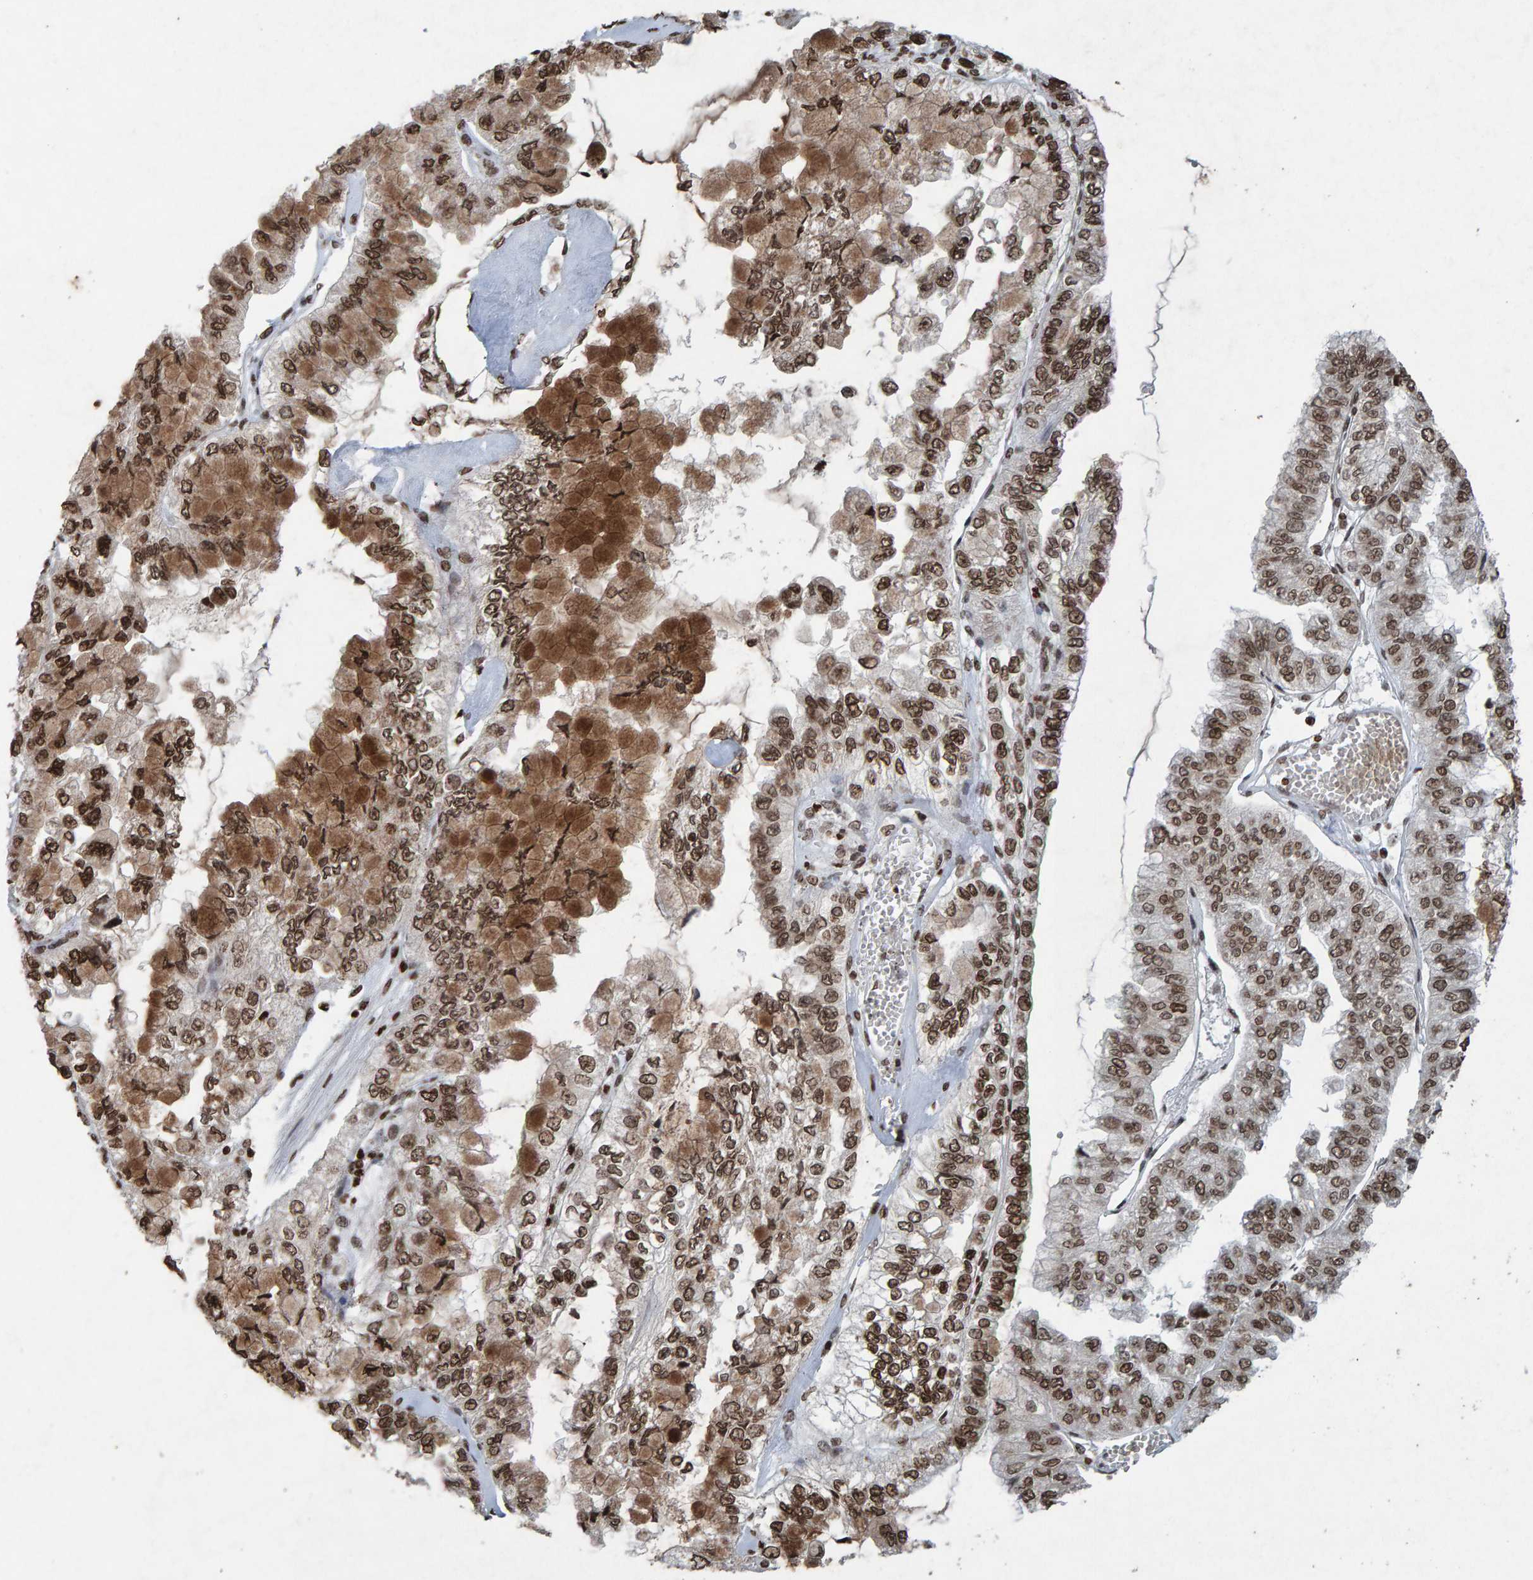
{"staining": {"intensity": "strong", "quantity": ">75%", "location": "cytoplasmic/membranous,nuclear"}, "tissue": "liver cancer", "cell_type": "Tumor cells", "image_type": "cancer", "snomed": [{"axis": "morphology", "description": "Cholangiocarcinoma"}, {"axis": "topography", "description": "Liver"}], "caption": "Immunohistochemistry of human liver cancer (cholangiocarcinoma) displays high levels of strong cytoplasmic/membranous and nuclear positivity in about >75% of tumor cells.", "gene": "H2AZ1", "patient": {"sex": "female", "age": 79}}